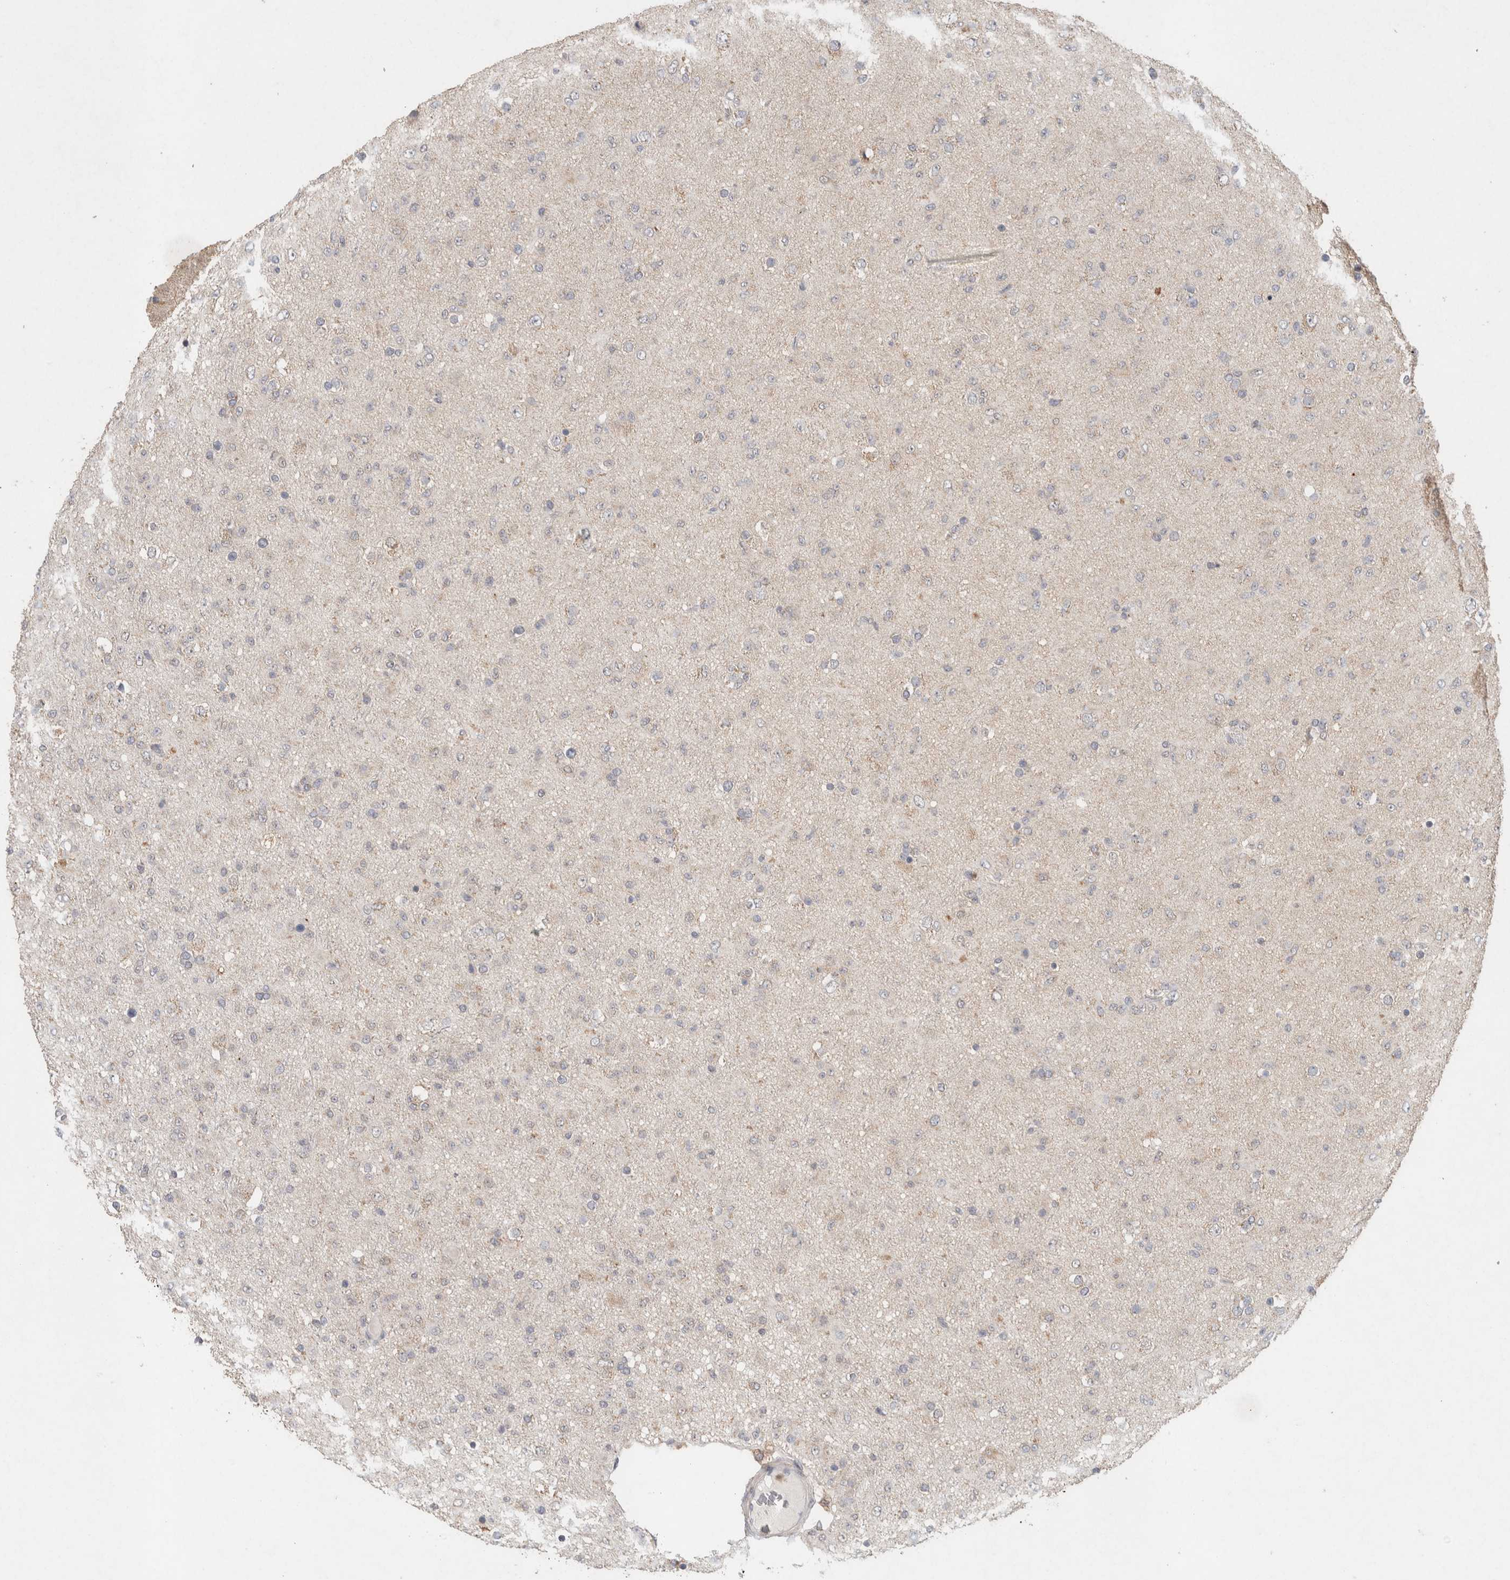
{"staining": {"intensity": "negative", "quantity": "none", "location": "none"}, "tissue": "glioma", "cell_type": "Tumor cells", "image_type": "cancer", "snomed": [{"axis": "morphology", "description": "Glioma, malignant, Low grade"}, {"axis": "topography", "description": "Brain"}], "caption": "Immunohistochemistry photomicrograph of neoplastic tissue: human low-grade glioma (malignant) stained with DAB exhibits no significant protein expression in tumor cells.", "gene": "RAB14", "patient": {"sex": "male", "age": 65}}